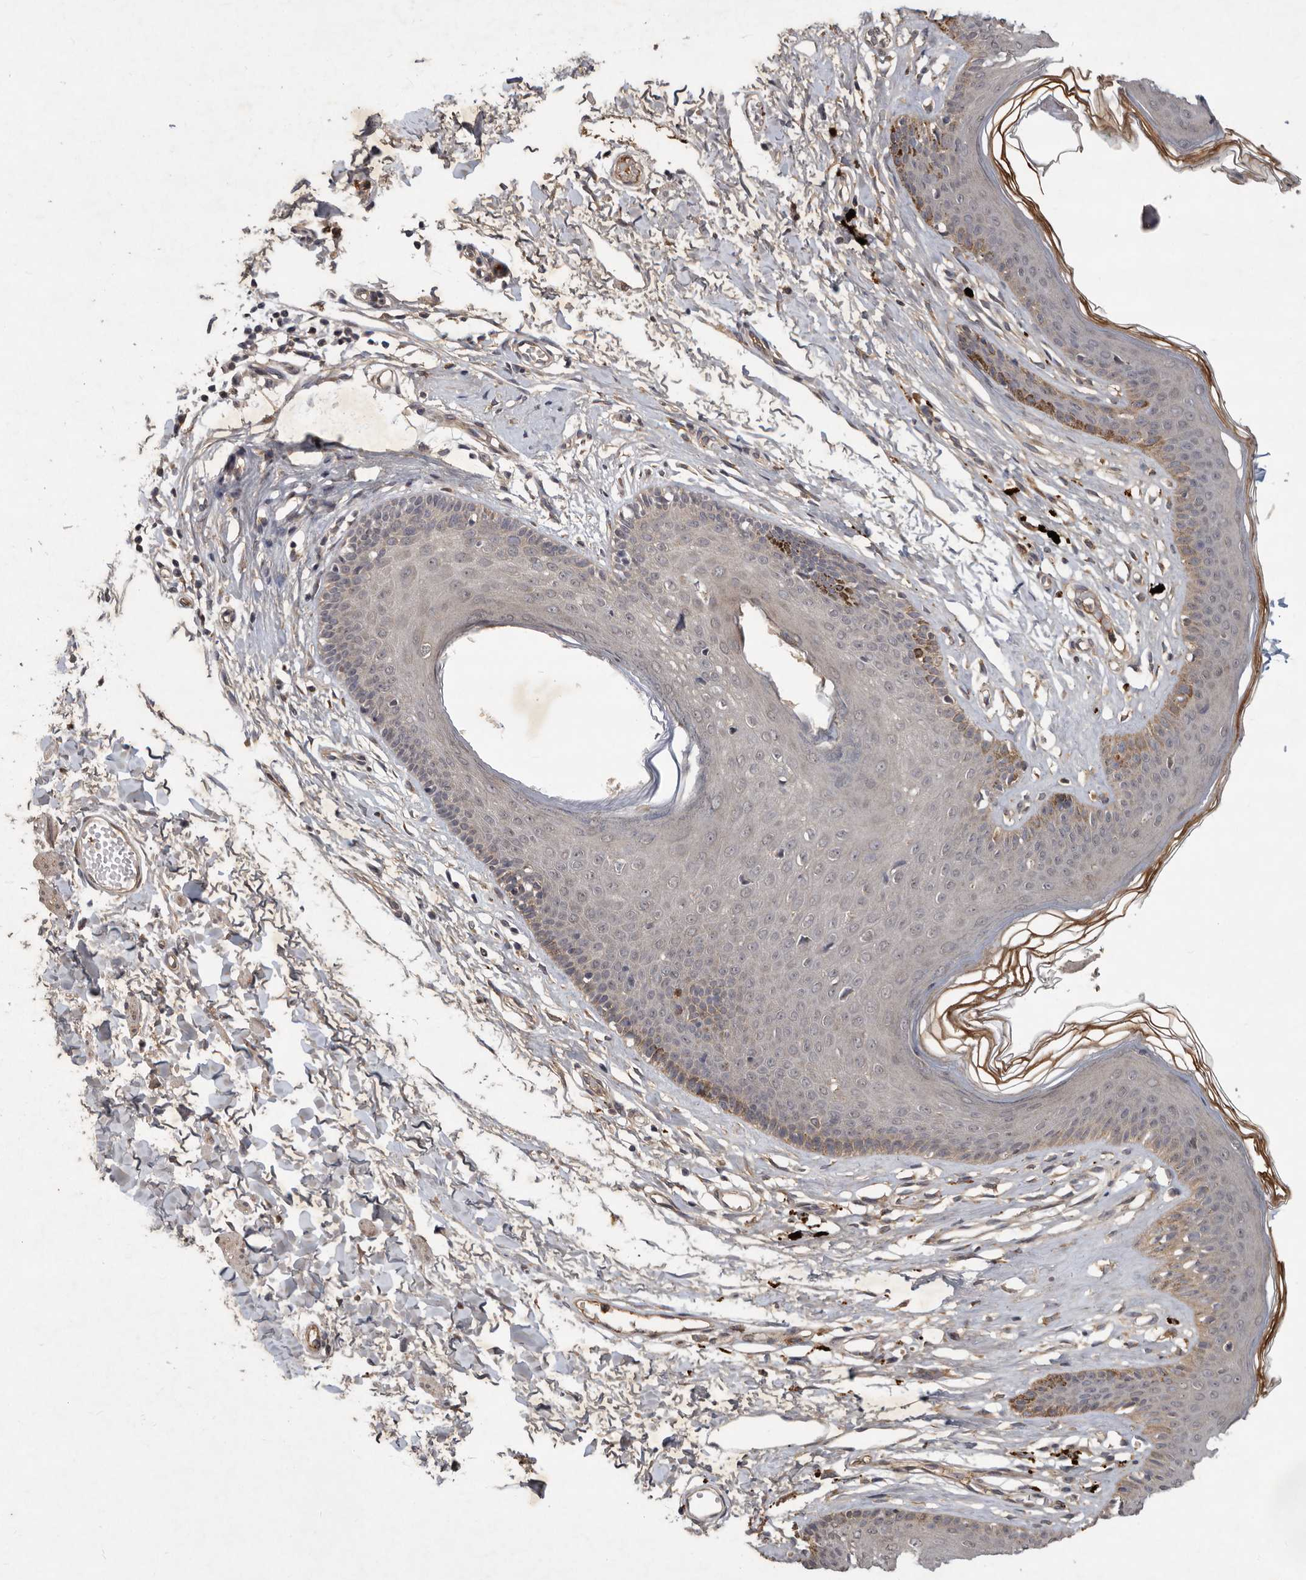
{"staining": {"intensity": "moderate", "quantity": "<25%", "location": "cytoplasmic/membranous"}, "tissue": "skin", "cell_type": "Epidermal cells", "image_type": "normal", "snomed": [{"axis": "morphology", "description": "Normal tissue, NOS"}, {"axis": "morphology", "description": "Squamous cell carcinoma, NOS"}, {"axis": "topography", "description": "Vulva"}], "caption": "DAB immunohistochemical staining of normal skin exhibits moderate cytoplasmic/membranous protein staining in about <25% of epidermal cells.", "gene": "DNAJC28", "patient": {"sex": "female", "age": 85}}